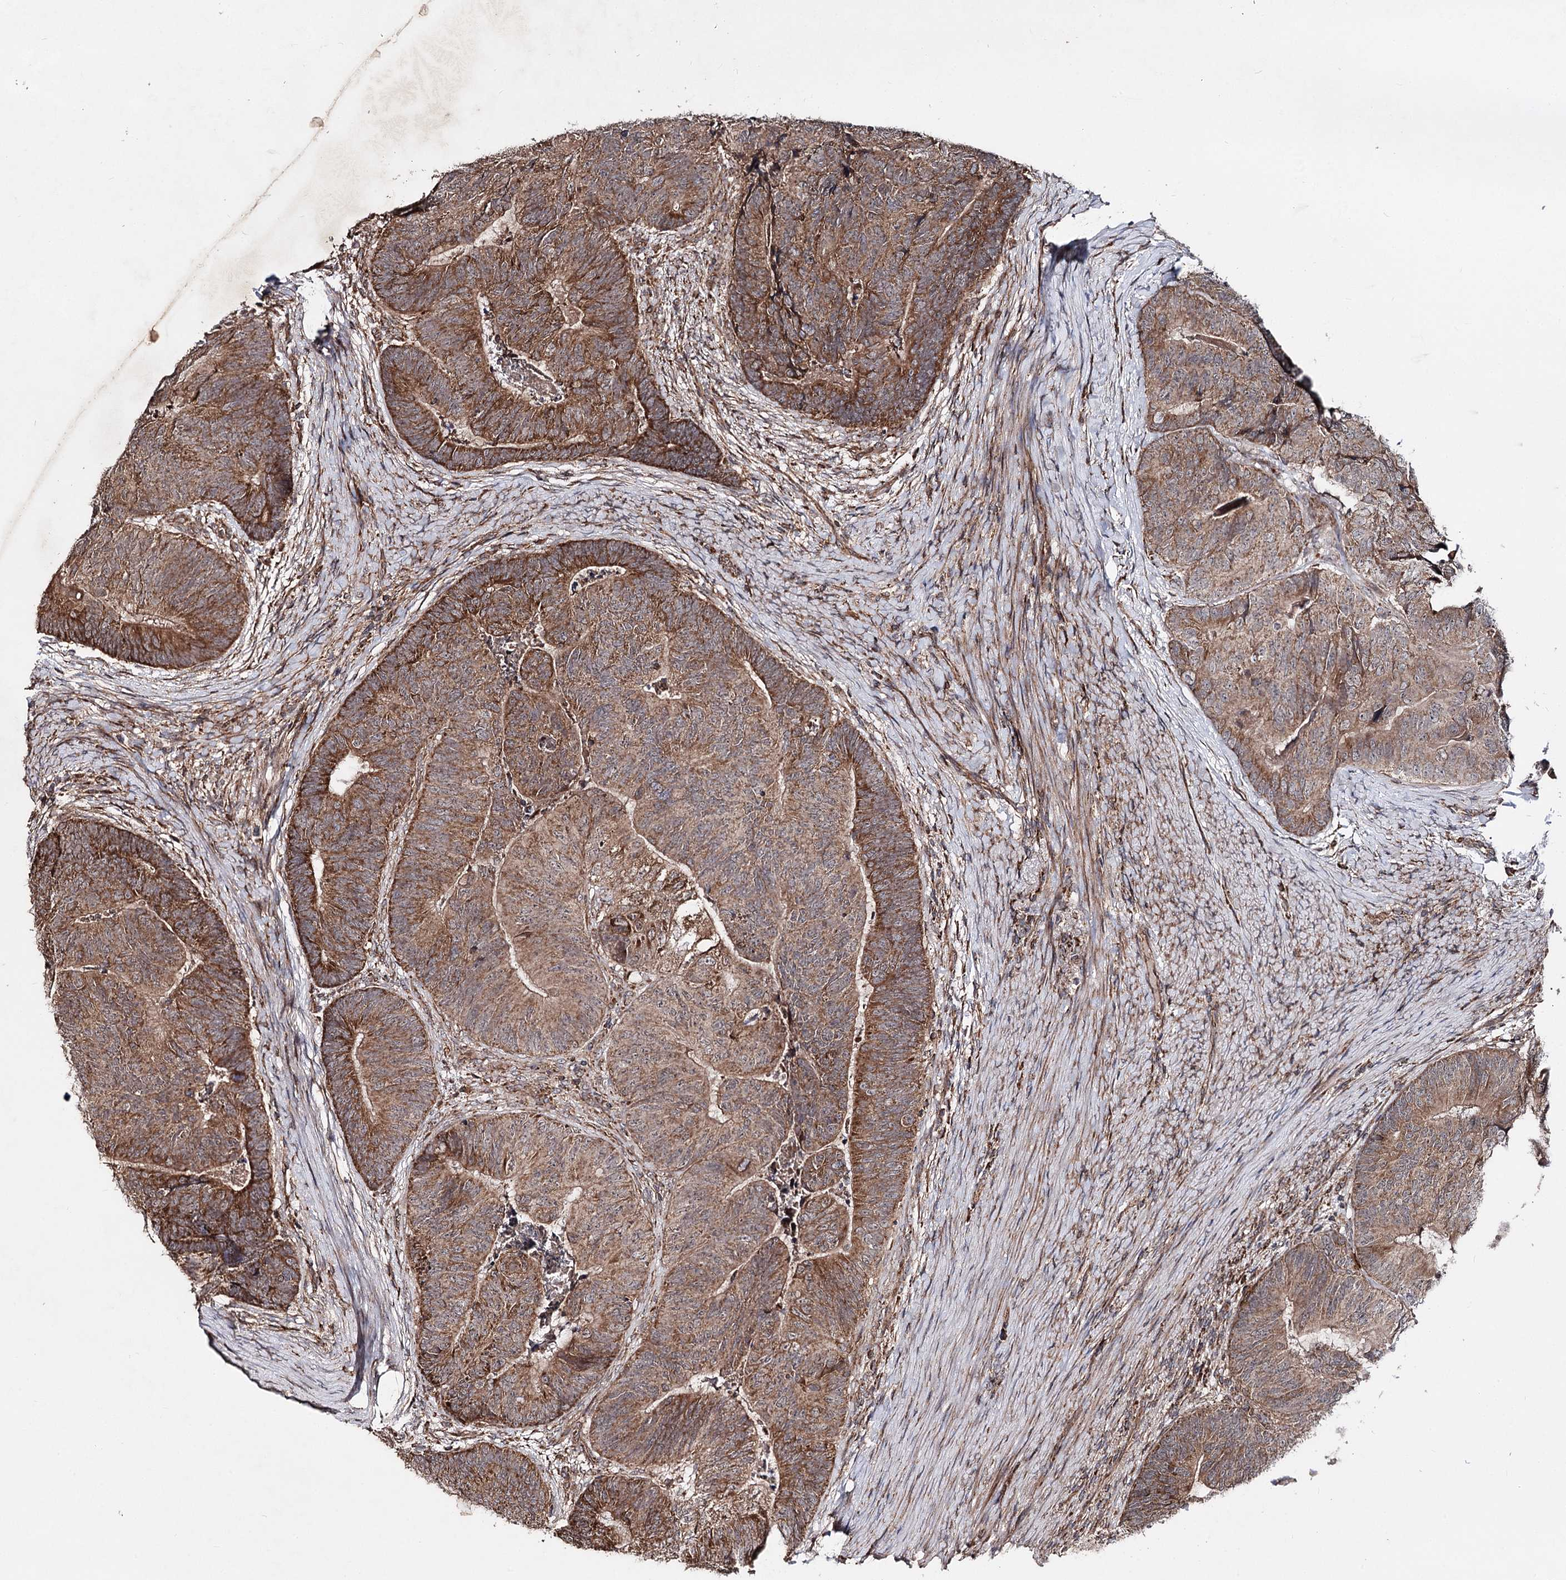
{"staining": {"intensity": "moderate", "quantity": ">75%", "location": "cytoplasmic/membranous"}, "tissue": "colorectal cancer", "cell_type": "Tumor cells", "image_type": "cancer", "snomed": [{"axis": "morphology", "description": "Adenocarcinoma, NOS"}, {"axis": "topography", "description": "Colon"}], "caption": "There is medium levels of moderate cytoplasmic/membranous expression in tumor cells of colorectal cancer (adenocarcinoma), as demonstrated by immunohistochemical staining (brown color).", "gene": "MINDY3", "patient": {"sex": "female", "age": 67}}